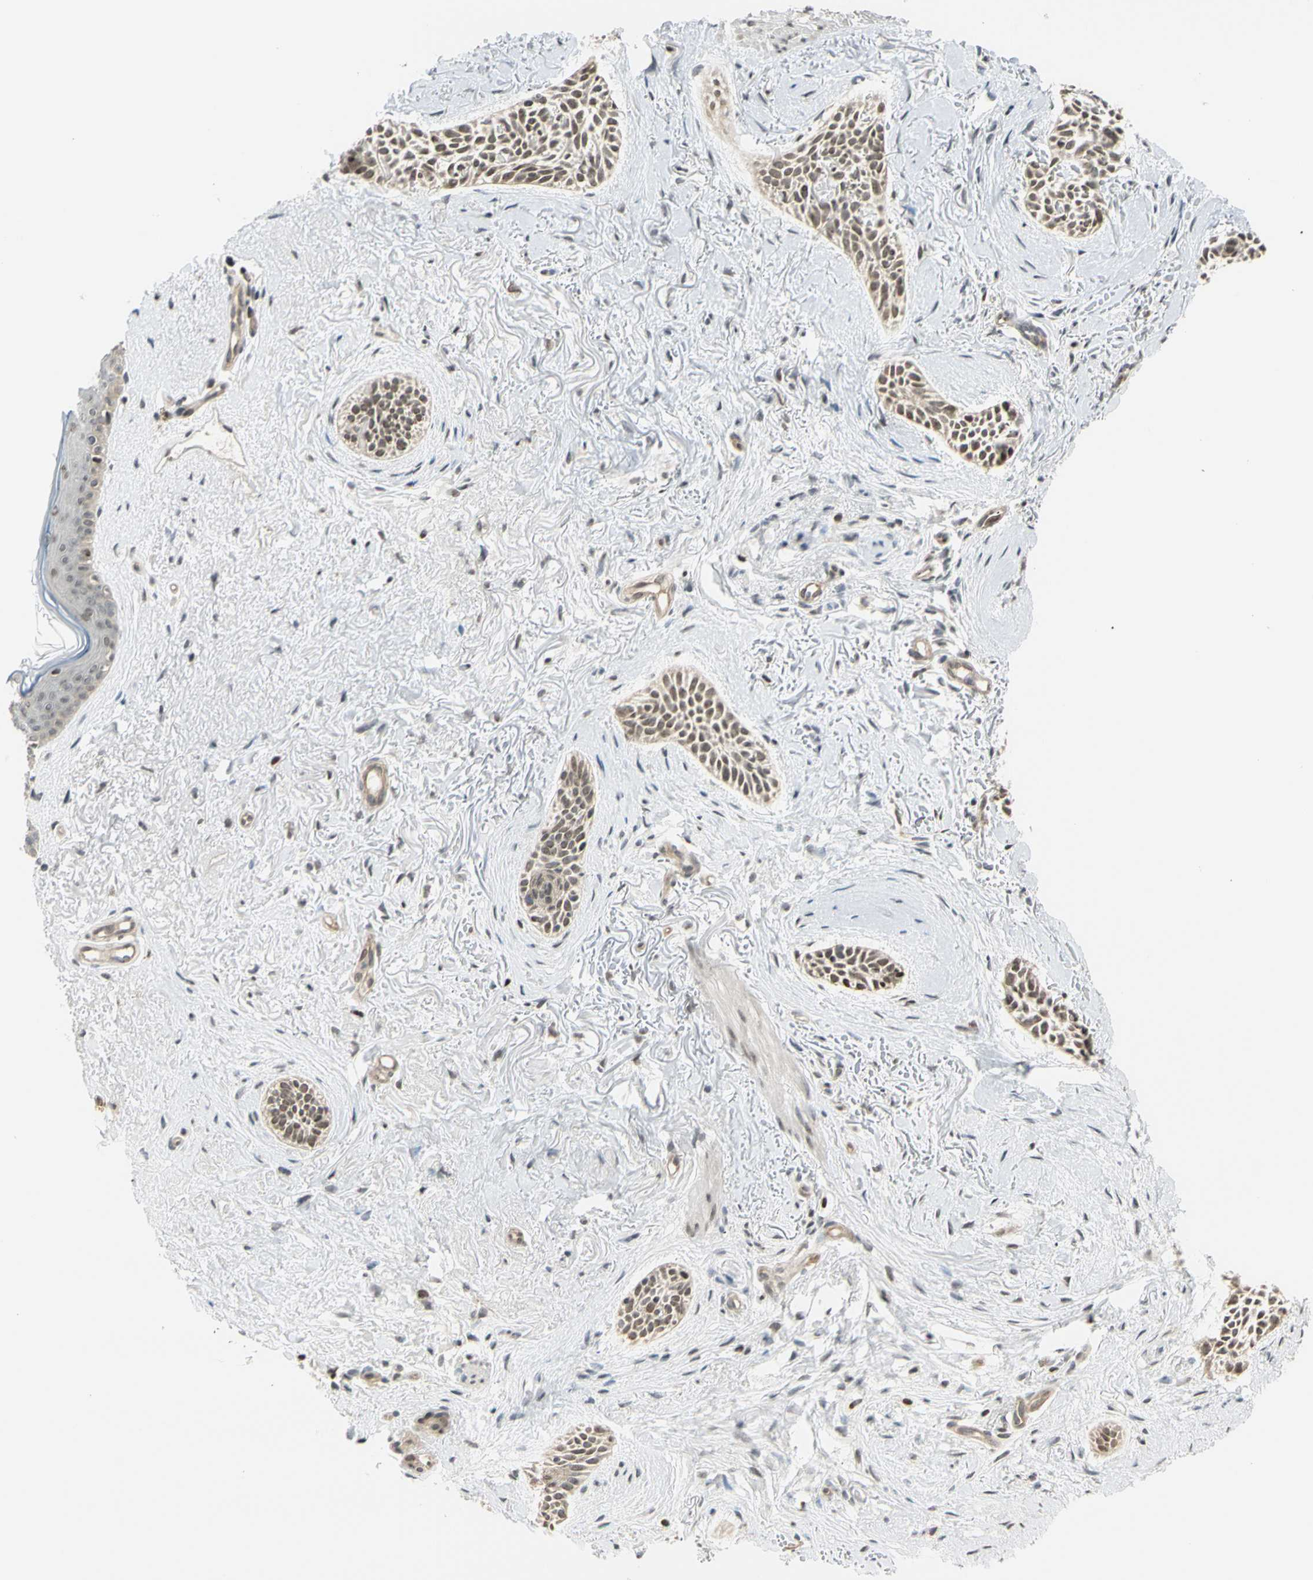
{"staining": {"intensity": "moderate", "quantity": ">75%", "location": "nuclear"}, "tissue": "skin cancer", "cell_type": "Tumor cells", "image_type": "cancer", "snomed": [{"axis": "morphology", "description": "Normal tissue, NOS"}, {"axis": "morphology", "description": "Basal cell carcinoma"}, {"axis": "topography", "description": "Skin"}], "caption": "Skin cancer stained for a protein (brown) shows moderate nuclear positive staining in about >75% of tumor cells.", "gene": "SUFU", "patient": {"sex": "female", "age": 84}}